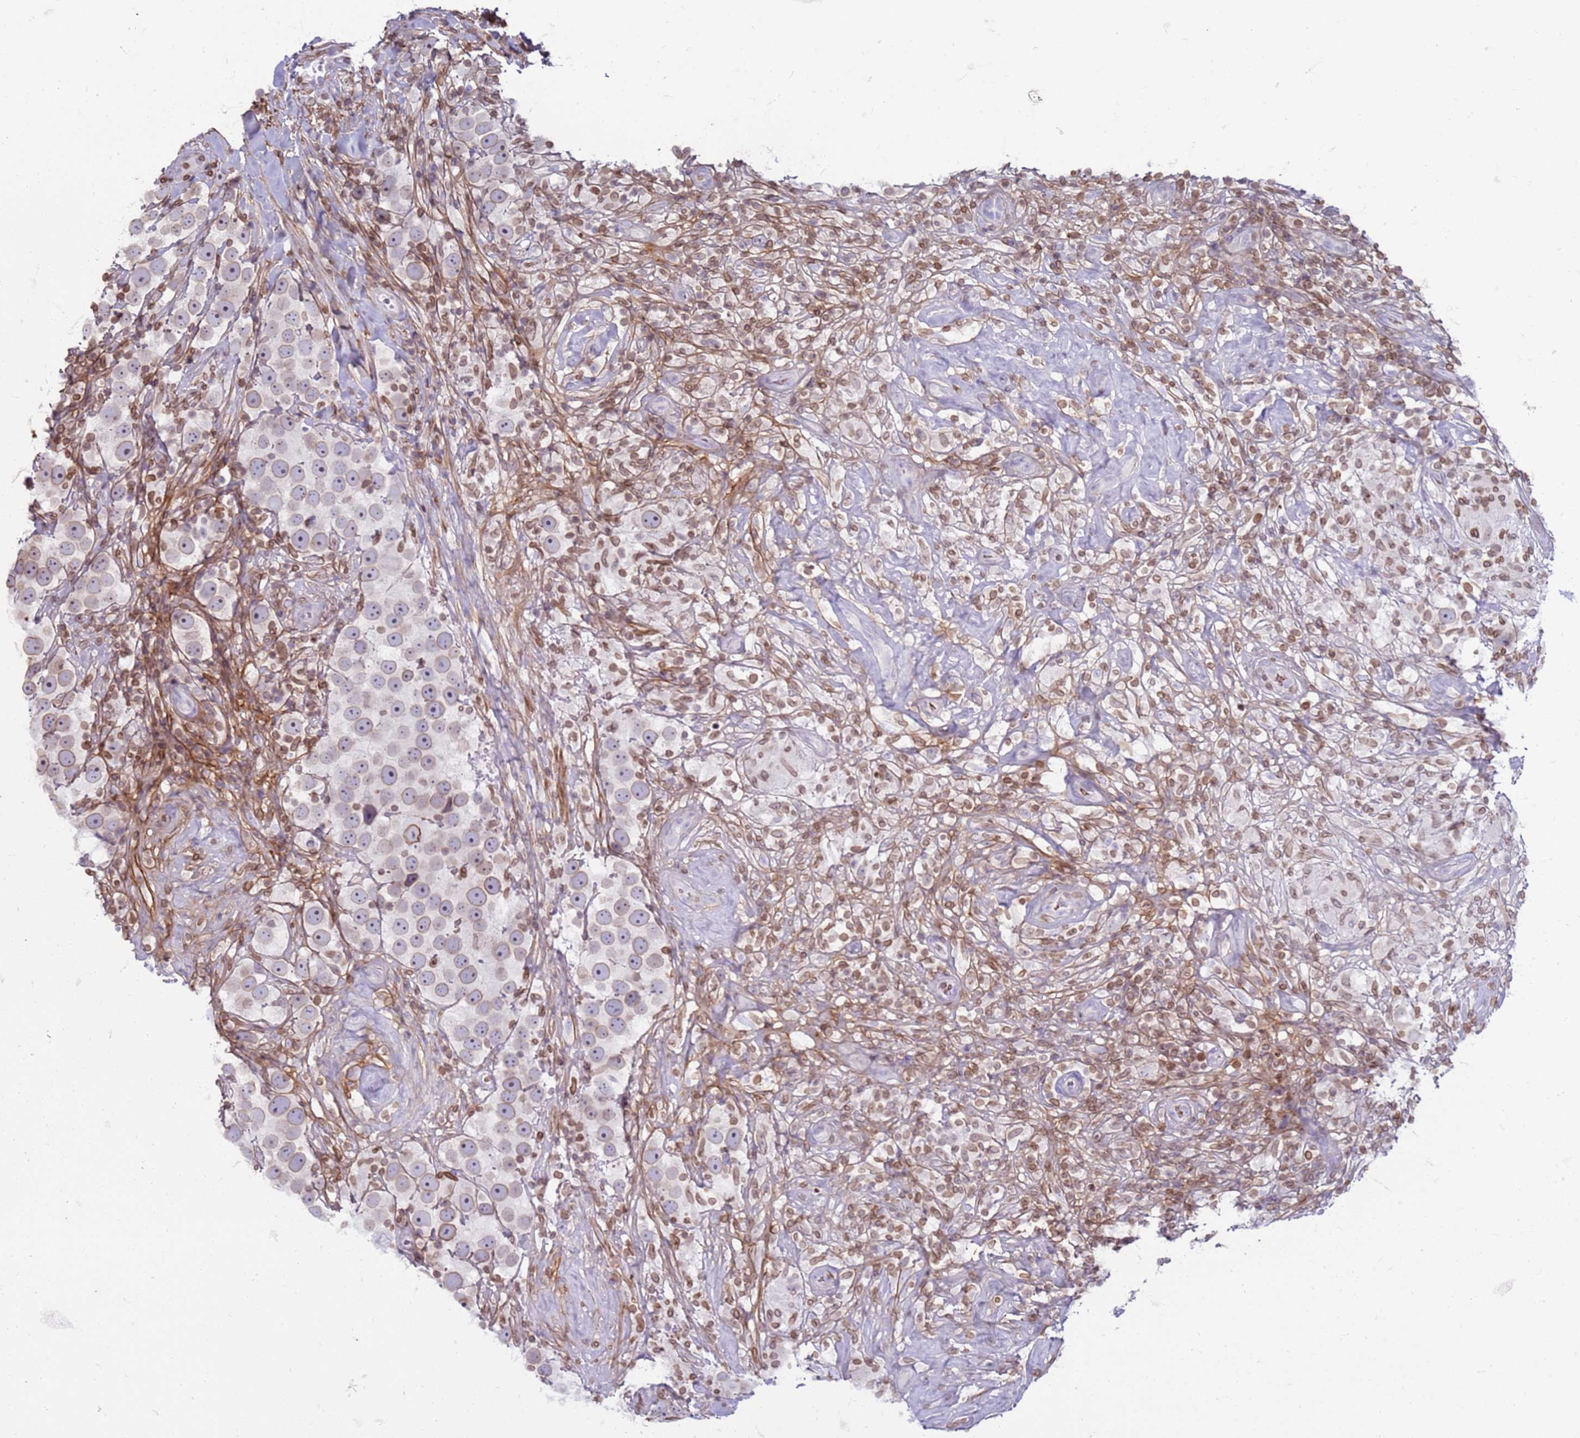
{"staining": {"intensity": "moderate", "quantity": ">75%", "location": "cytoplasmic/membranous,nuclear"}, "tissue": "testis cancer", "cell_type": "Tumor cells", "image_type": "cancer", "snomed": [{"axis": "morphology", "description": "Seminoma, NOS"}, {"axis": "topography", "description": "Testis"}], "caption": "Seminoma (testis) was stained to show a protein in brown. There is medium levels of moderate cytoplasmic/membranous and nuclear staining in approximately >75% of tumor cells. (DAB = brown stain, brightfield microscopy at high magnification).", "gene": "METTL25B", "patient": {"sex": "male", "age": 49}}